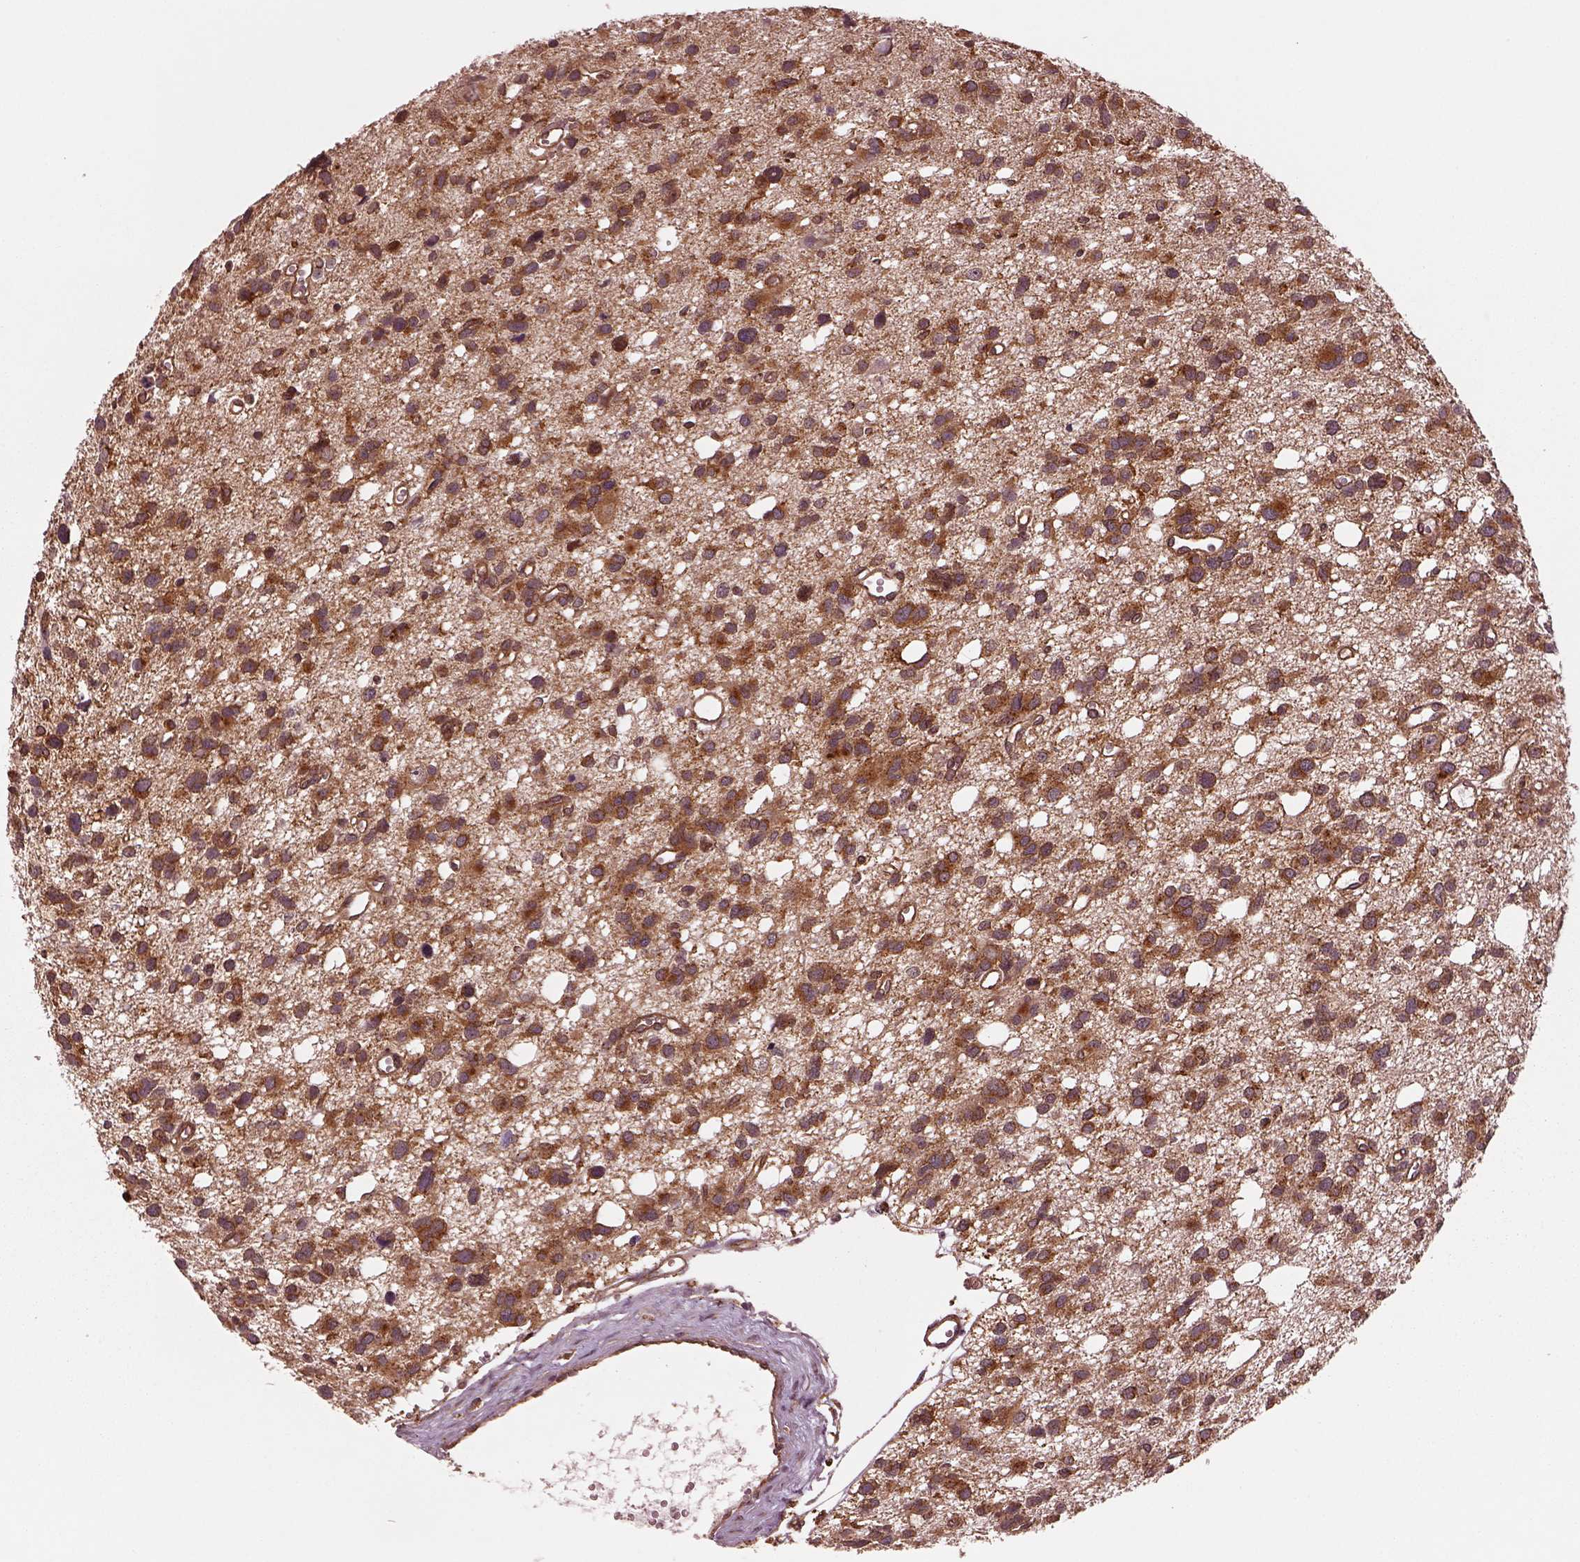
{"staining": {"intensity": "strong", "quantity": "25%-75%", "location": "cytoplasmic/membranous"}, "tissue": "glioma", "cell_type": "Tumor cells", "image_type": "cancer", "snomed": [{"axis": "morphology", "description": "Glioma, malignant, High grade"}, {"axis": "topography", "description": "Brain"}], "caption": "IHC of glioma displays high levels of strong cytoplasmic/membranous positivity in approximately 25%-75% of tumor cells.", "gene": "WASHC2A", "patient": {"sex": "male", "age": 23}}